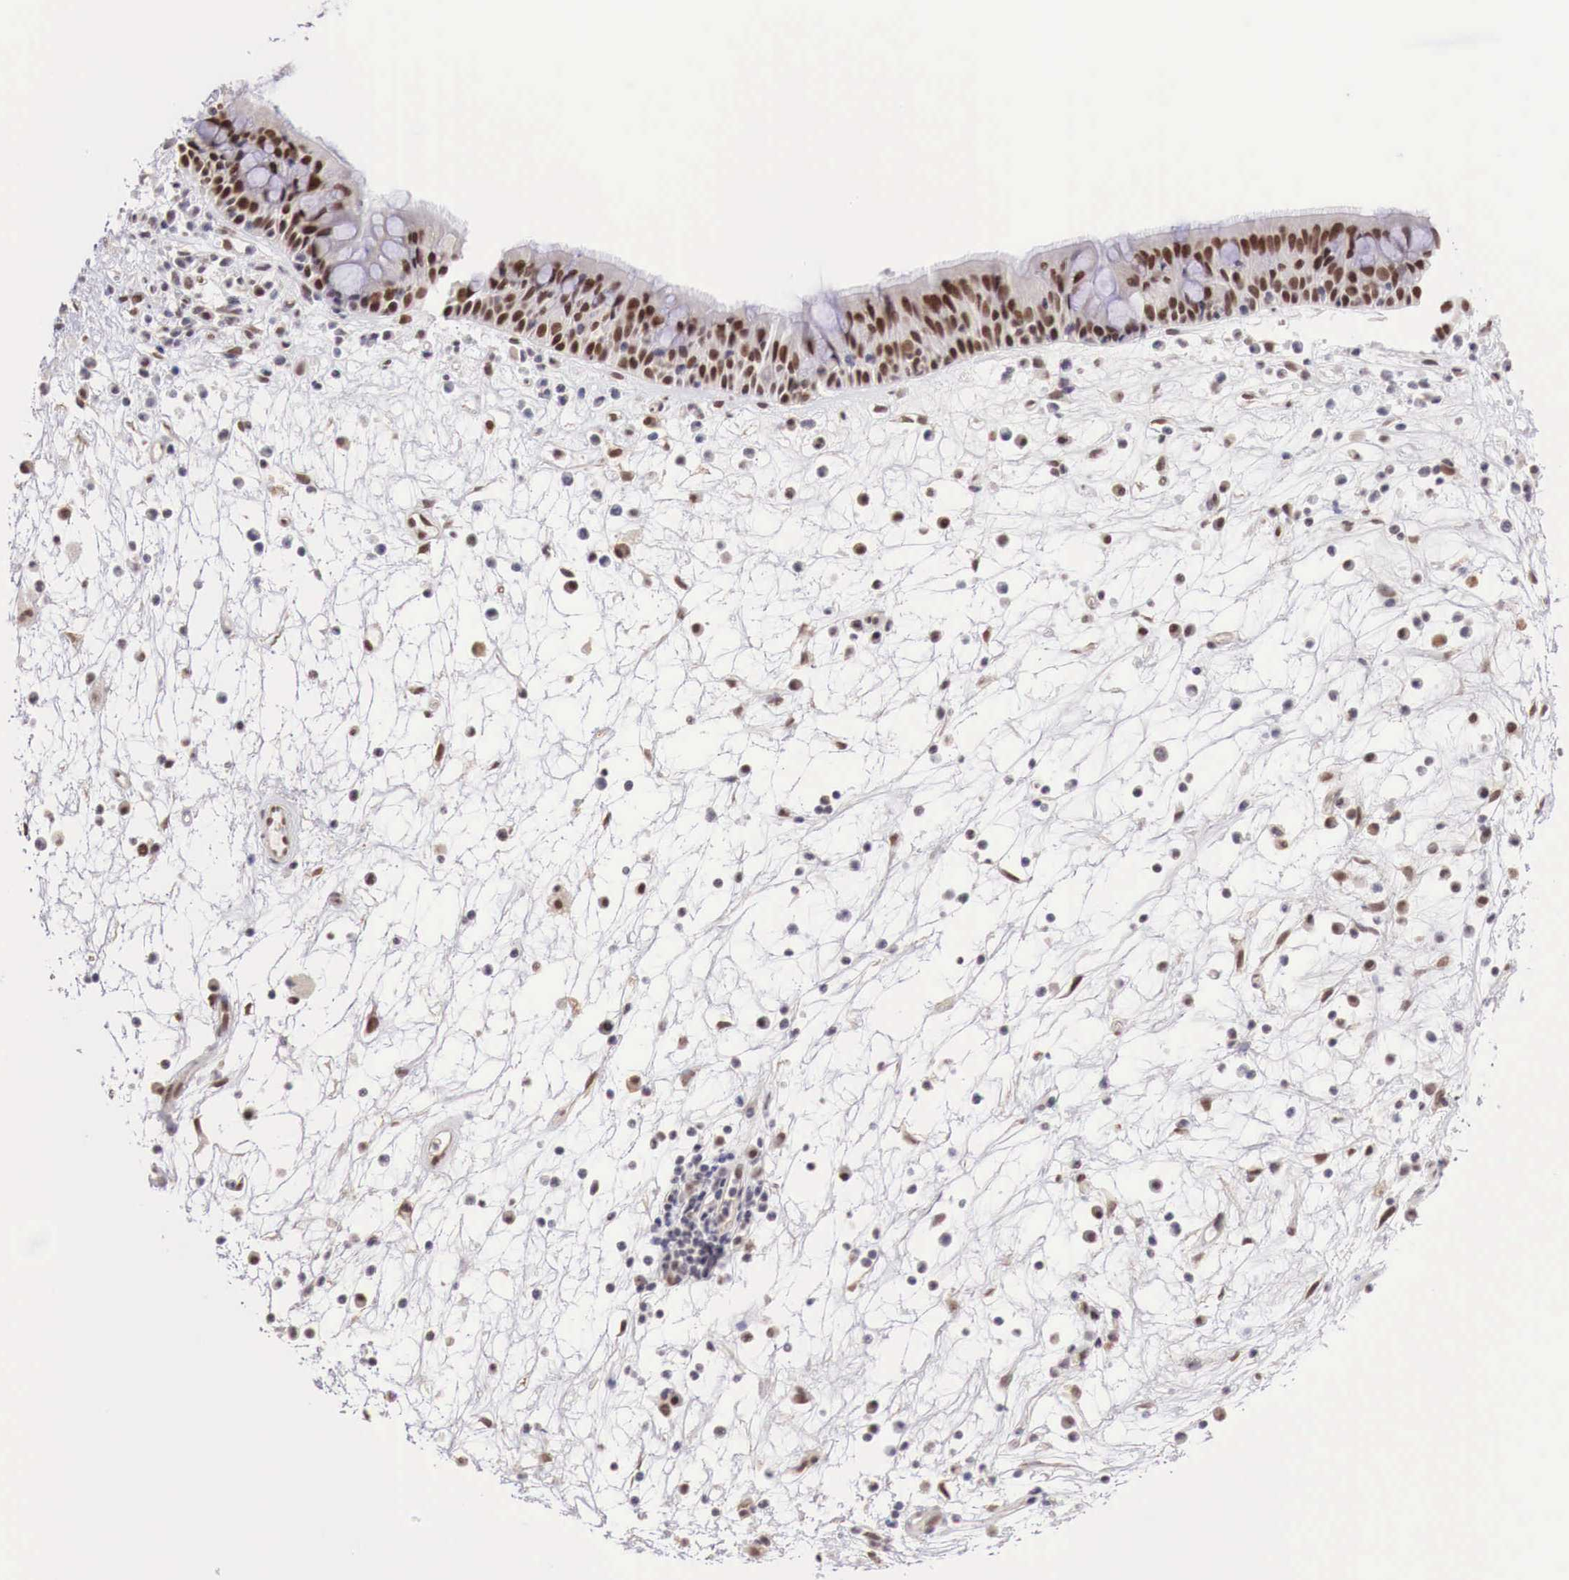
{"staining": {"intensity": "strong", "quantity": ">75%", "location": "nuclear"}, "tissue": "nasopharynx", "cell_type": "Respiratory epithelial cells", "image_type": "normal", "snomed": [{"axis": "morphology", "description": "Normal tissue, NOS"}, {"axis": "topography", "description": "Nasopharynx"}], "caption": "High-magnification brightfield microscopy of benign nasopharynx stained with DAB (3,3'-diaminobenzidine) (brown) and counterstained with hematoxylin (blue). respiratory epithelial cells exhibit strong nuclear expression is appreciated in about>75% of cells.", "gene": "FOXP2", "patient": {"sex": "male", "age": 63}}